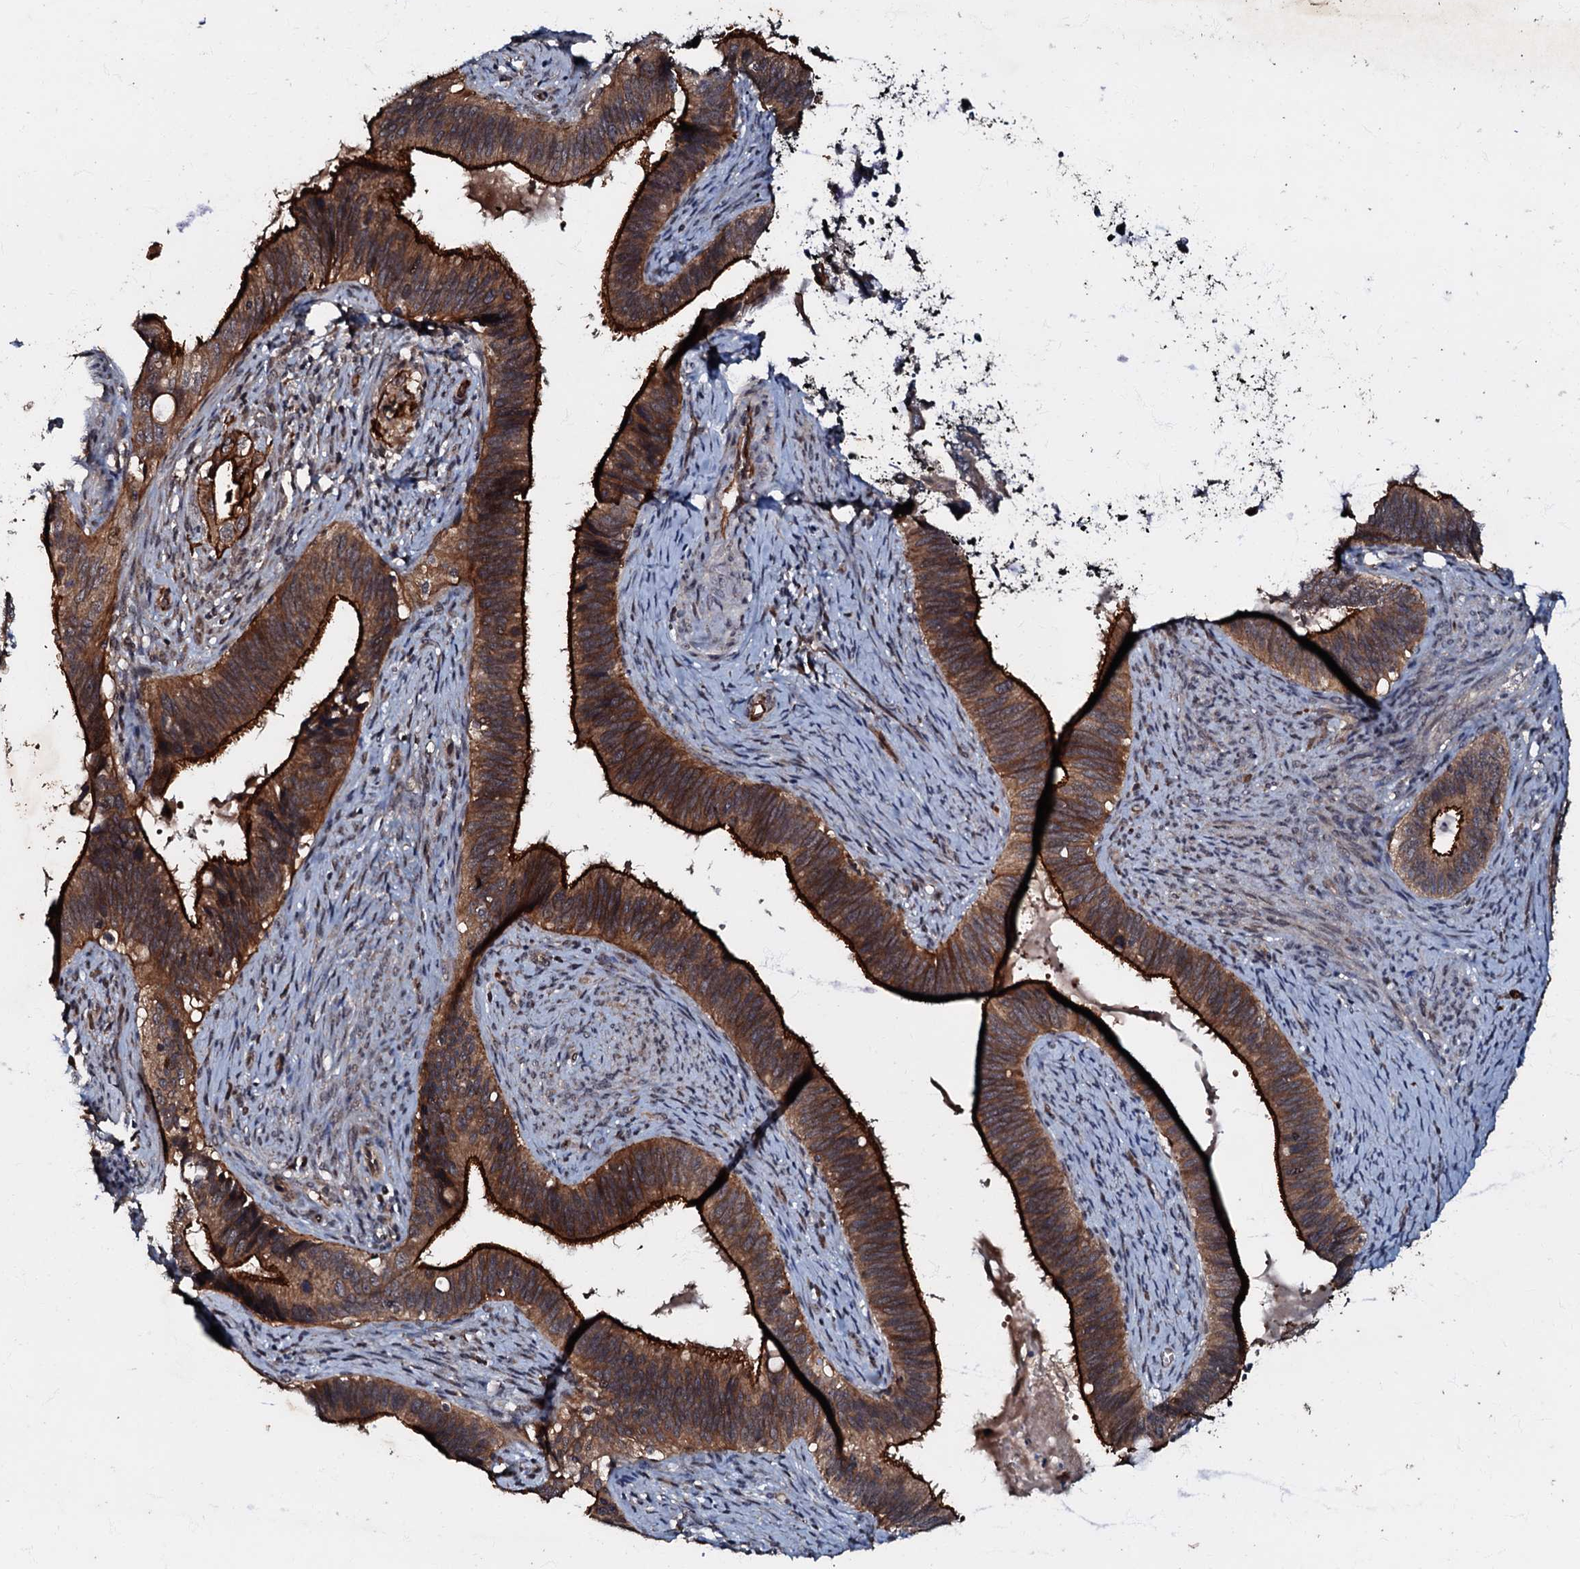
{"staining": {"intensity": "strong", "quantity": ">75%", "location": "cytoplasmic/membranous"}, "tissue": "cervical cancer", "cell_type": "Tumor cells", "image_type": "cancer", "snomed": [{"axis": "morphology", "description": "Adenocarcinoma, NOS"}, {"axis": "topography", "description": "Cervix"}], "caption": "Protein expression analysis of human adenocarcinoma (cervical) reveals strong cytoplasmic/membranous expression in about >75% of tumor cells. The protein is stained brown, and the nuclei are stained in blue (DAB (3,3'-diaminobenzidine) IHC with brightfield microscopy, high magnification).", "gene": "MANSC4", "patient": {"sex": "female", "age": 42}}